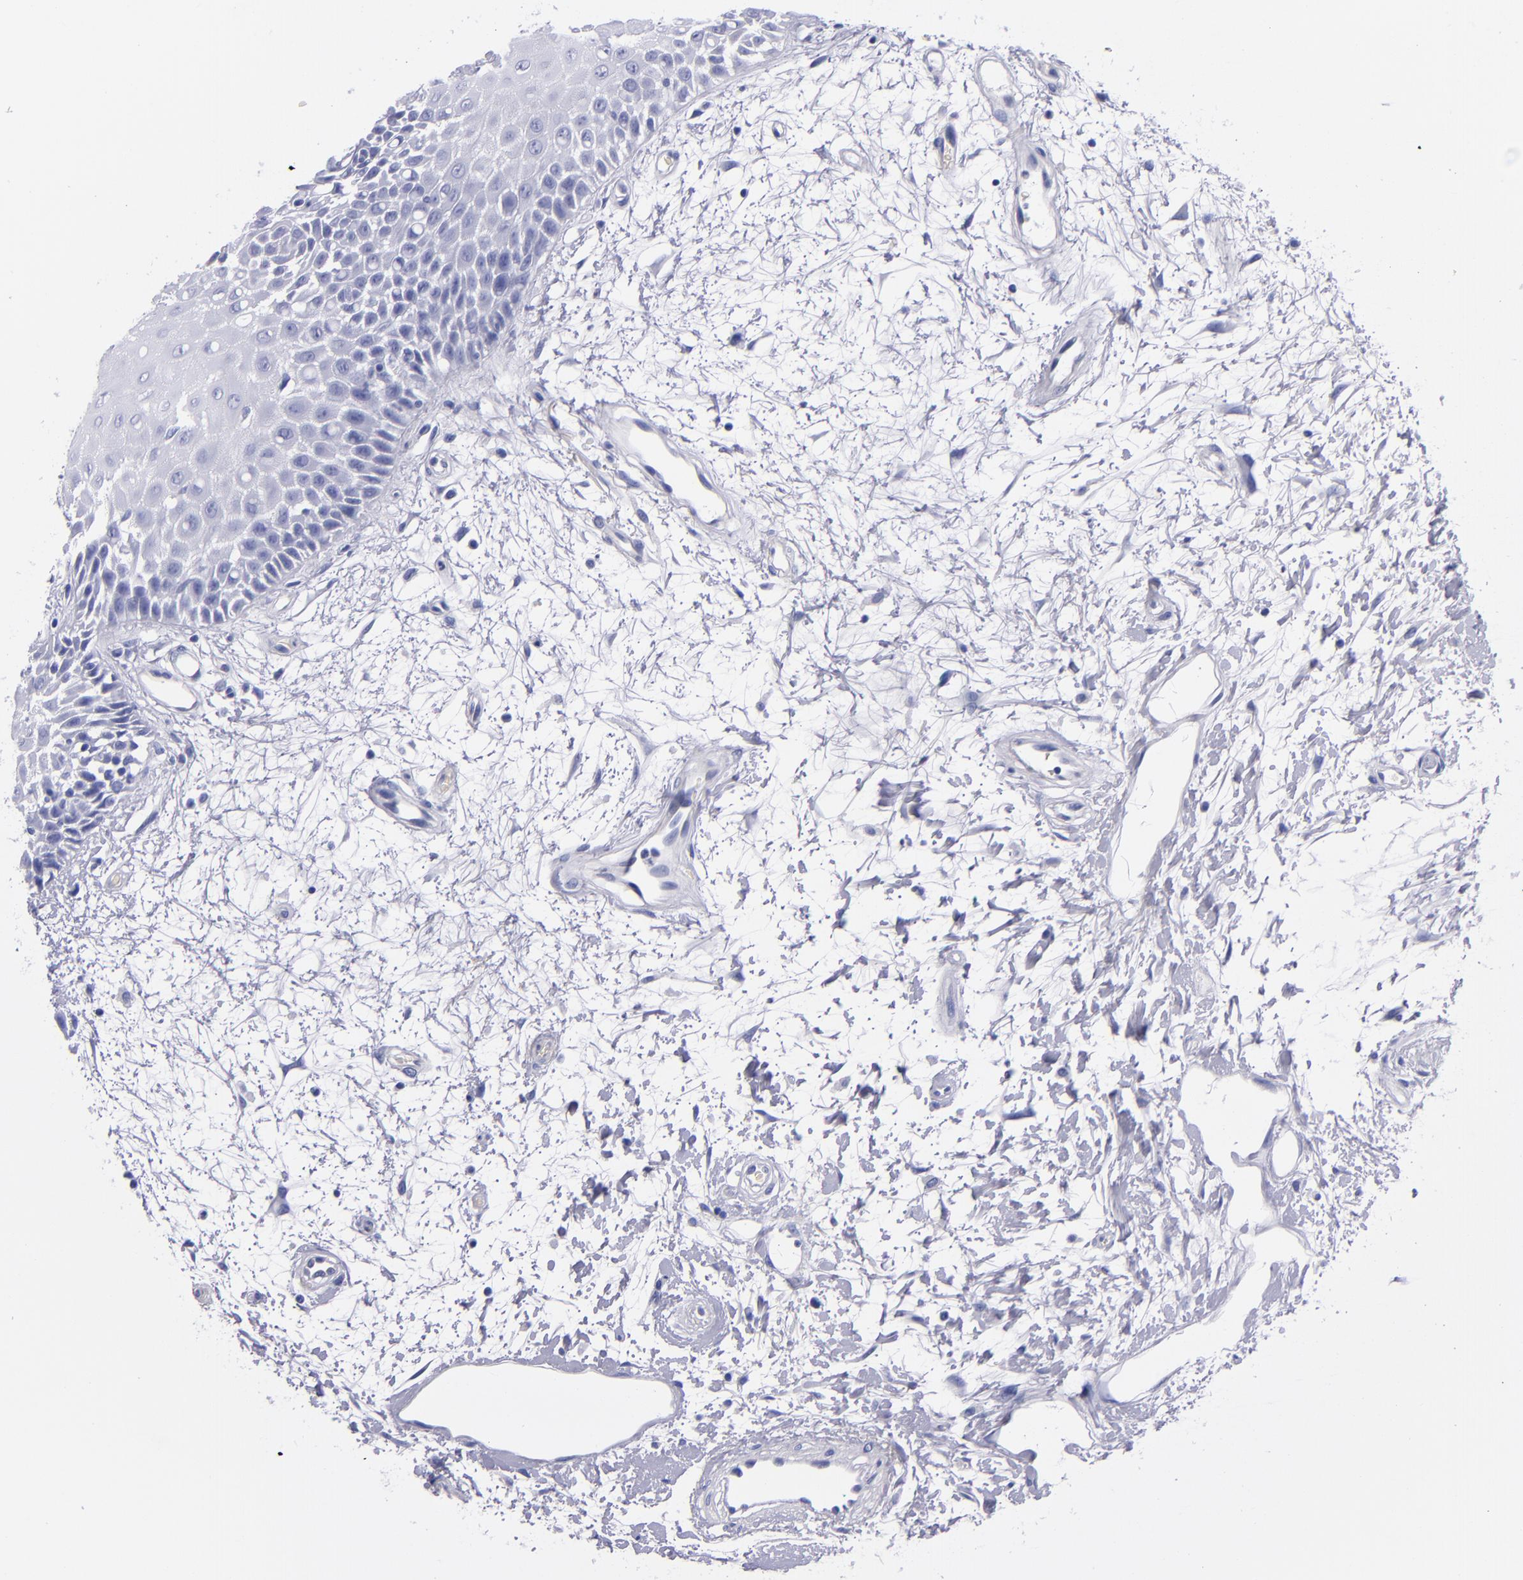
{"staining": {"intensity": "negative", "quantity": "none", "location": "none"}, "tissue": "oral mucosa", "cell_type": "Squamous epithelial cells", "image_type": "normal", "snomed": [{"axis": "morphology", "description": "Normal tissue, NOS"}, {"axis": "morphology", "description": "Squamous cell carcinoma, NOS"}, {"axis": "topography", "description": "Skeletal muscle"}, {"axis": "topography", "description": "Oral tissue"}, {"axis": "topography", "description": "Head-Neck"}], "caption": "Immunohistochemistry (IHC) photomicrograph of unremarkable oral mucosa: oral mucosa stained with DAB (3,3'-diaminobenzidine) shows no significant protein positivity in squamous epithelial cells.", "gene": "NOS3", "patient": {"sex": "female", "age": 84}}